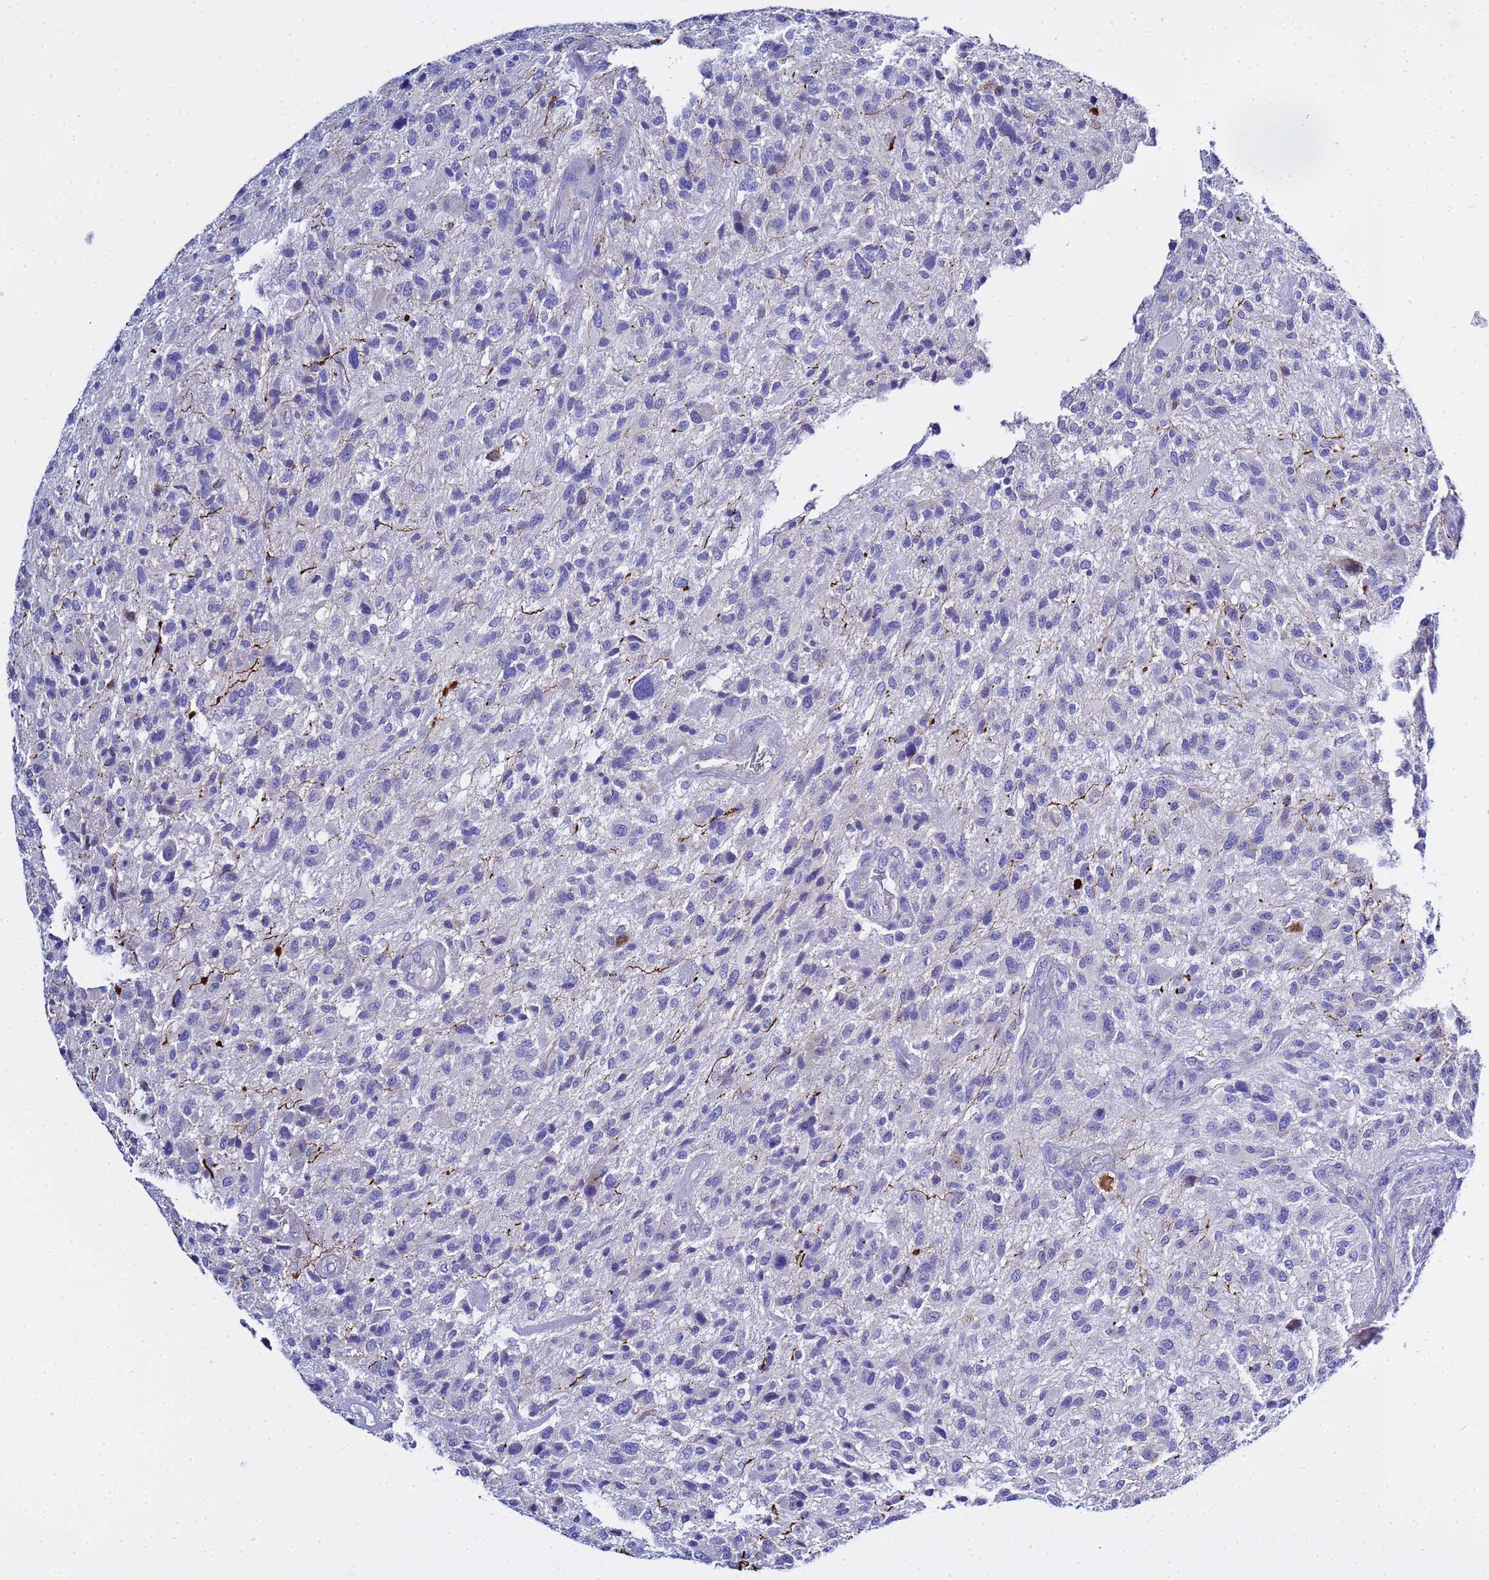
{"staining": {"intensity": "negative", "quantity": "none", "location": "none"}, "tissue": "glioma", "cell_type": "Tumor cells", "image_type": "cancer", "snomed": [{"axis": "morphology", "description": "Glioma, malignant, High grade"}, {"axis": "topography", "description": "Brain"}], "caption": "DAB (3,3'-diaminobenzidine) immunohistochemical staining of malignant glioma (high-grade) reveals no significant expression in tumor cells.", "gene": "USP18", "patient": {"sex": "male", "age": 47}}